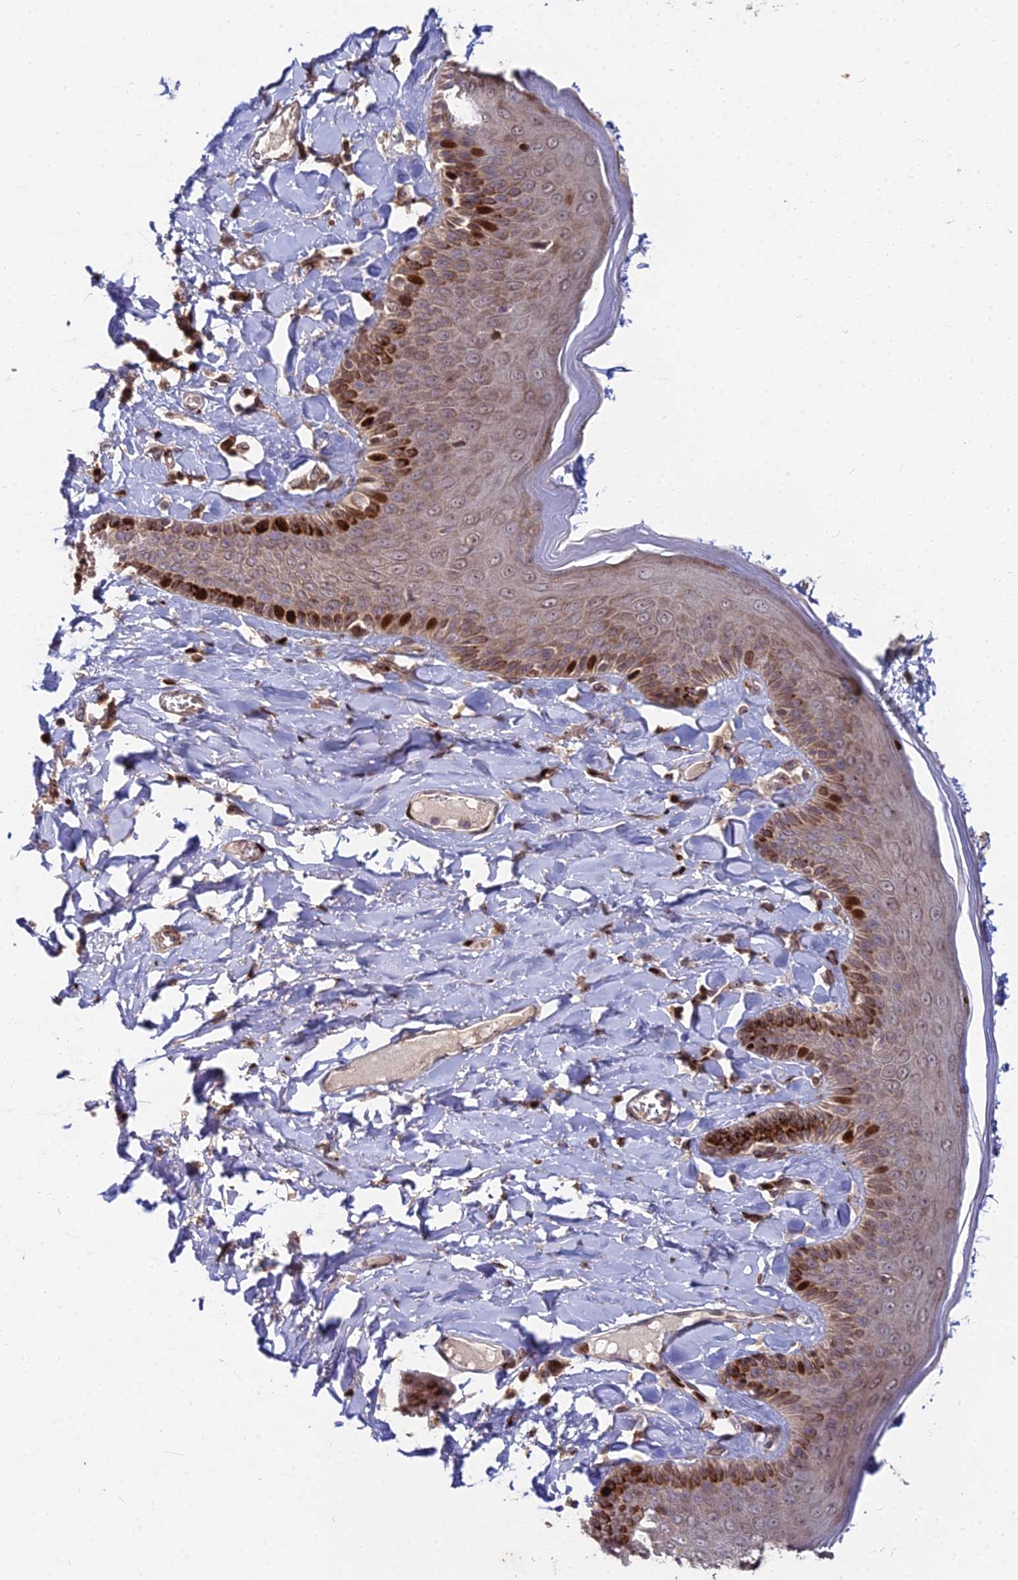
{"staining": {"intensity": "strong", "quantity": "<25%", "location": "cytoplasmic/membranous"}, "tissue": "skin", "cell_type": "Epidermal cells", "image_type": "normal", "snomed": [{"axis": "morphology", "description": "Normal tissue, NOS"}, {"axis": "topography", "description": "Anal"}], "caption": "This histopathology image displays immunohistochemistry staining of normal skin, with medium strong cytoplasmic/membranous staining in about <25% of epidermal cells.", "gene": "RBMS2", "patient": {"sex": "male", "age": 69}}